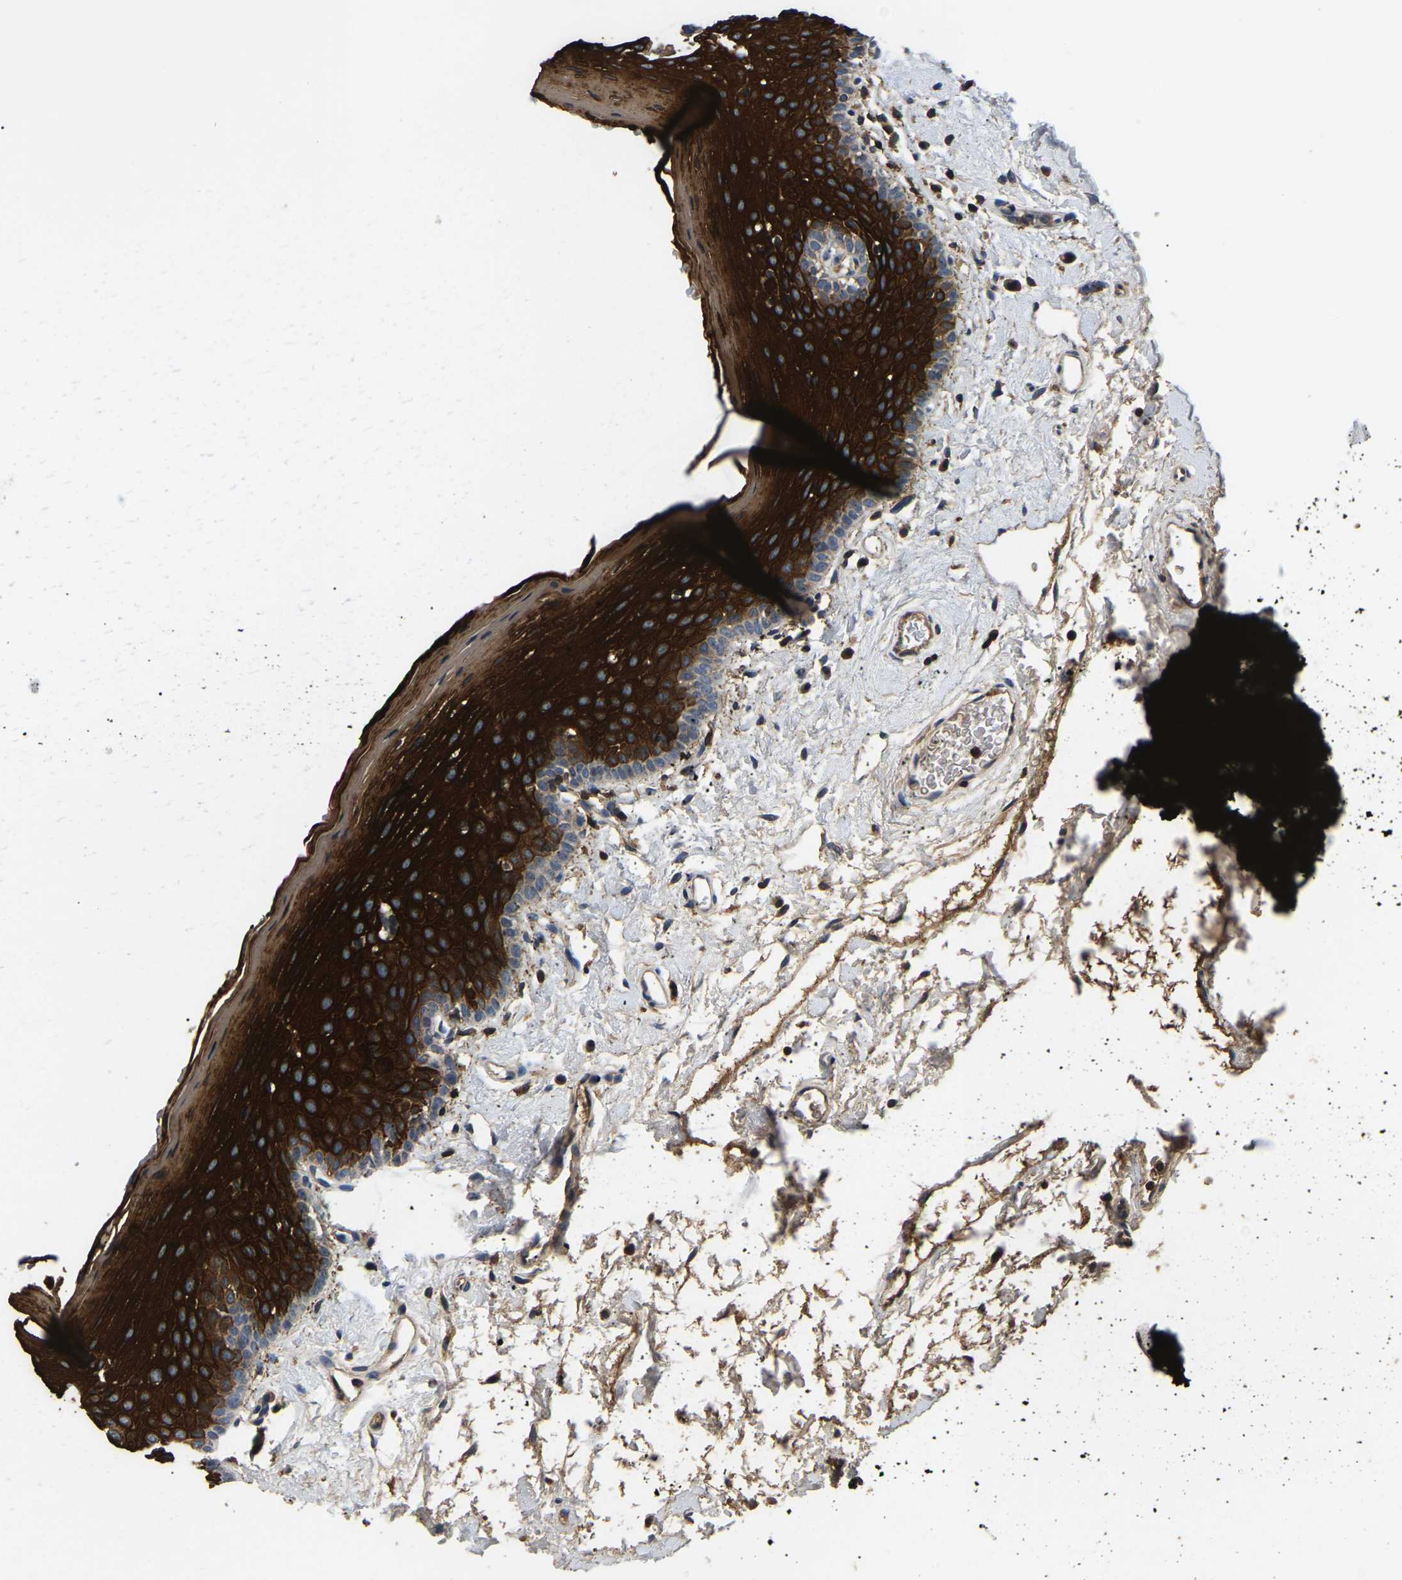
{"staining": {"intensity": "strong", "quantity": ">75%", "location": "cytoplasmic/membranous"}, "tissue": "oral mucosa", "cell_type": "Squamous epithelial cells", "image_type": "normal", "snomed": [{"axis": "morphology", "description": "Normal tissue, NOS"}, {"axis": "topography", "description": "Oral tissue"}], "caption": "DAB (3,3'-diaminobenzidine) immunohistochemical staining of normal human oral mucosa displays strong cytoplasmic/membranous protein expression in approximately >75% of squamous epithelial cells.", "gene": "SMPD2", "patient": {"sex": "male", "age": 66}}